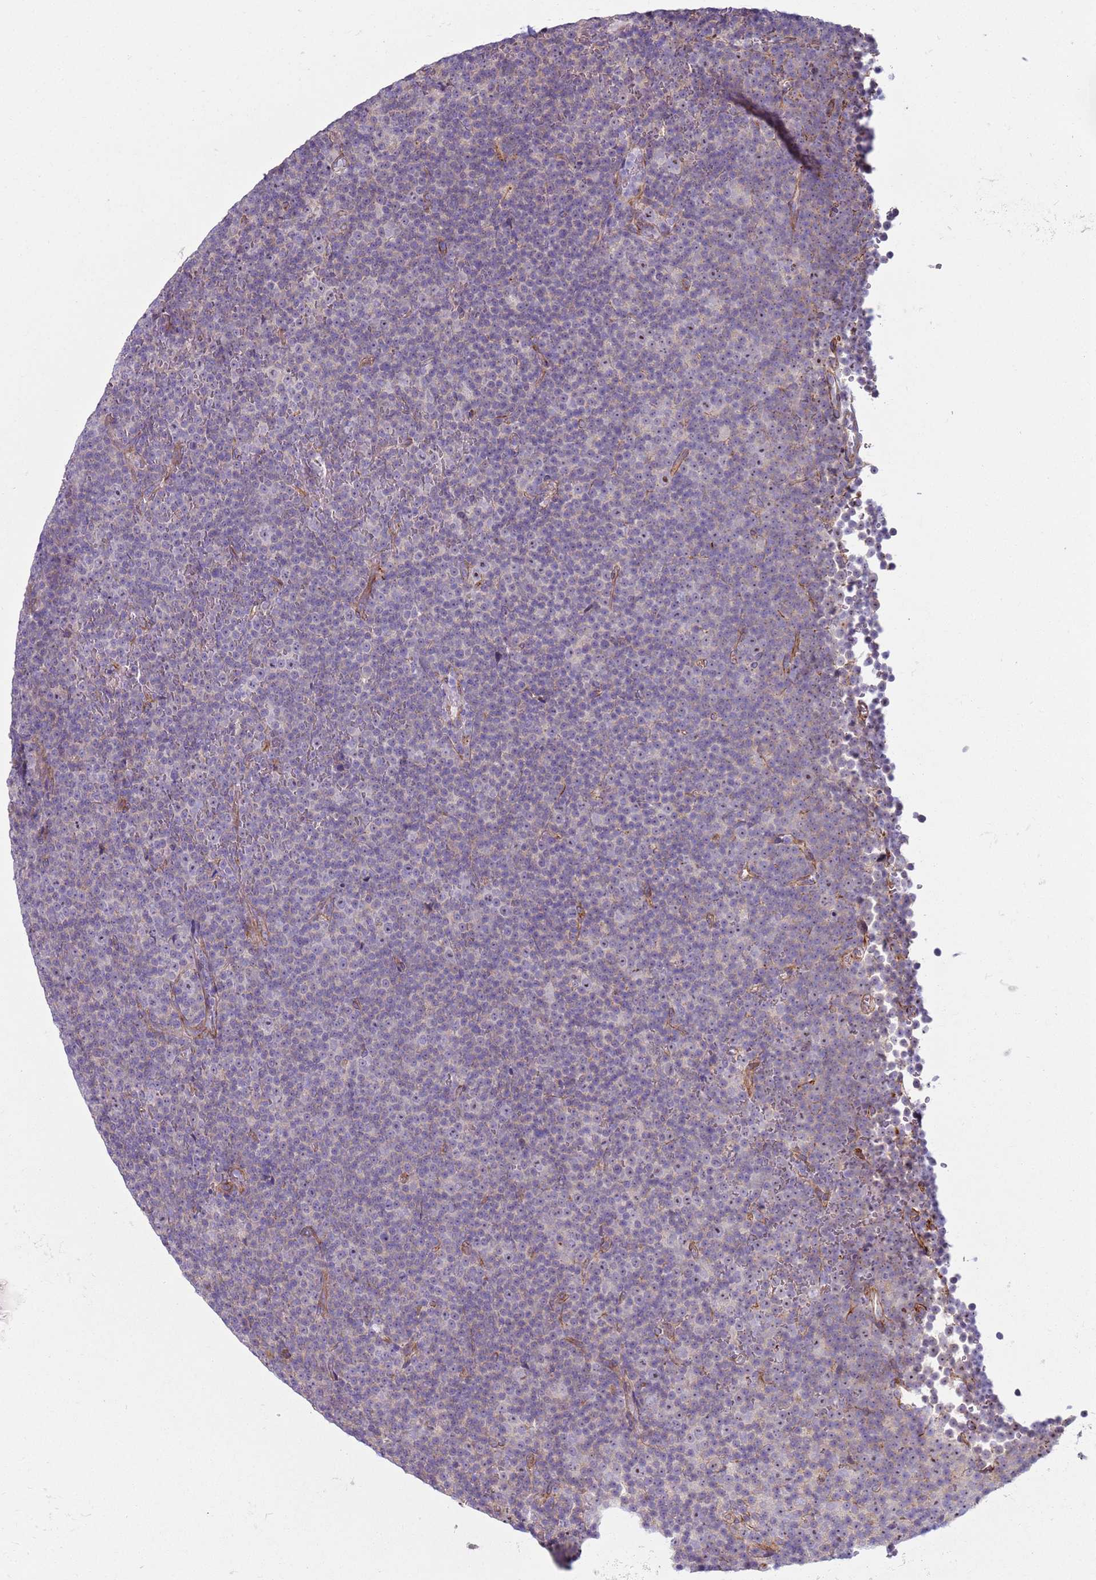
{"staining": {"intensity": "negative", "quantity": "none", "location": "none"}, "tissue": "lymphoma", "cell_type": "Tumor cells", "image_type": "cancer", "snomed": [{"axis": "morphology", "description": "Malignant lymphoma, non-Hodgkin's type, Low grade"}, {"axis": "topography", "description": "Lymph node"}], "caption": "A high-resolution photomicrograph shows IHC staining of malignant lymphoma, non-Hodgkin's type (low-grade), which reveals no significant staining in tumor cells.", "gene": "HEATR1", "patient": {"sex": "female", "age": 67}}